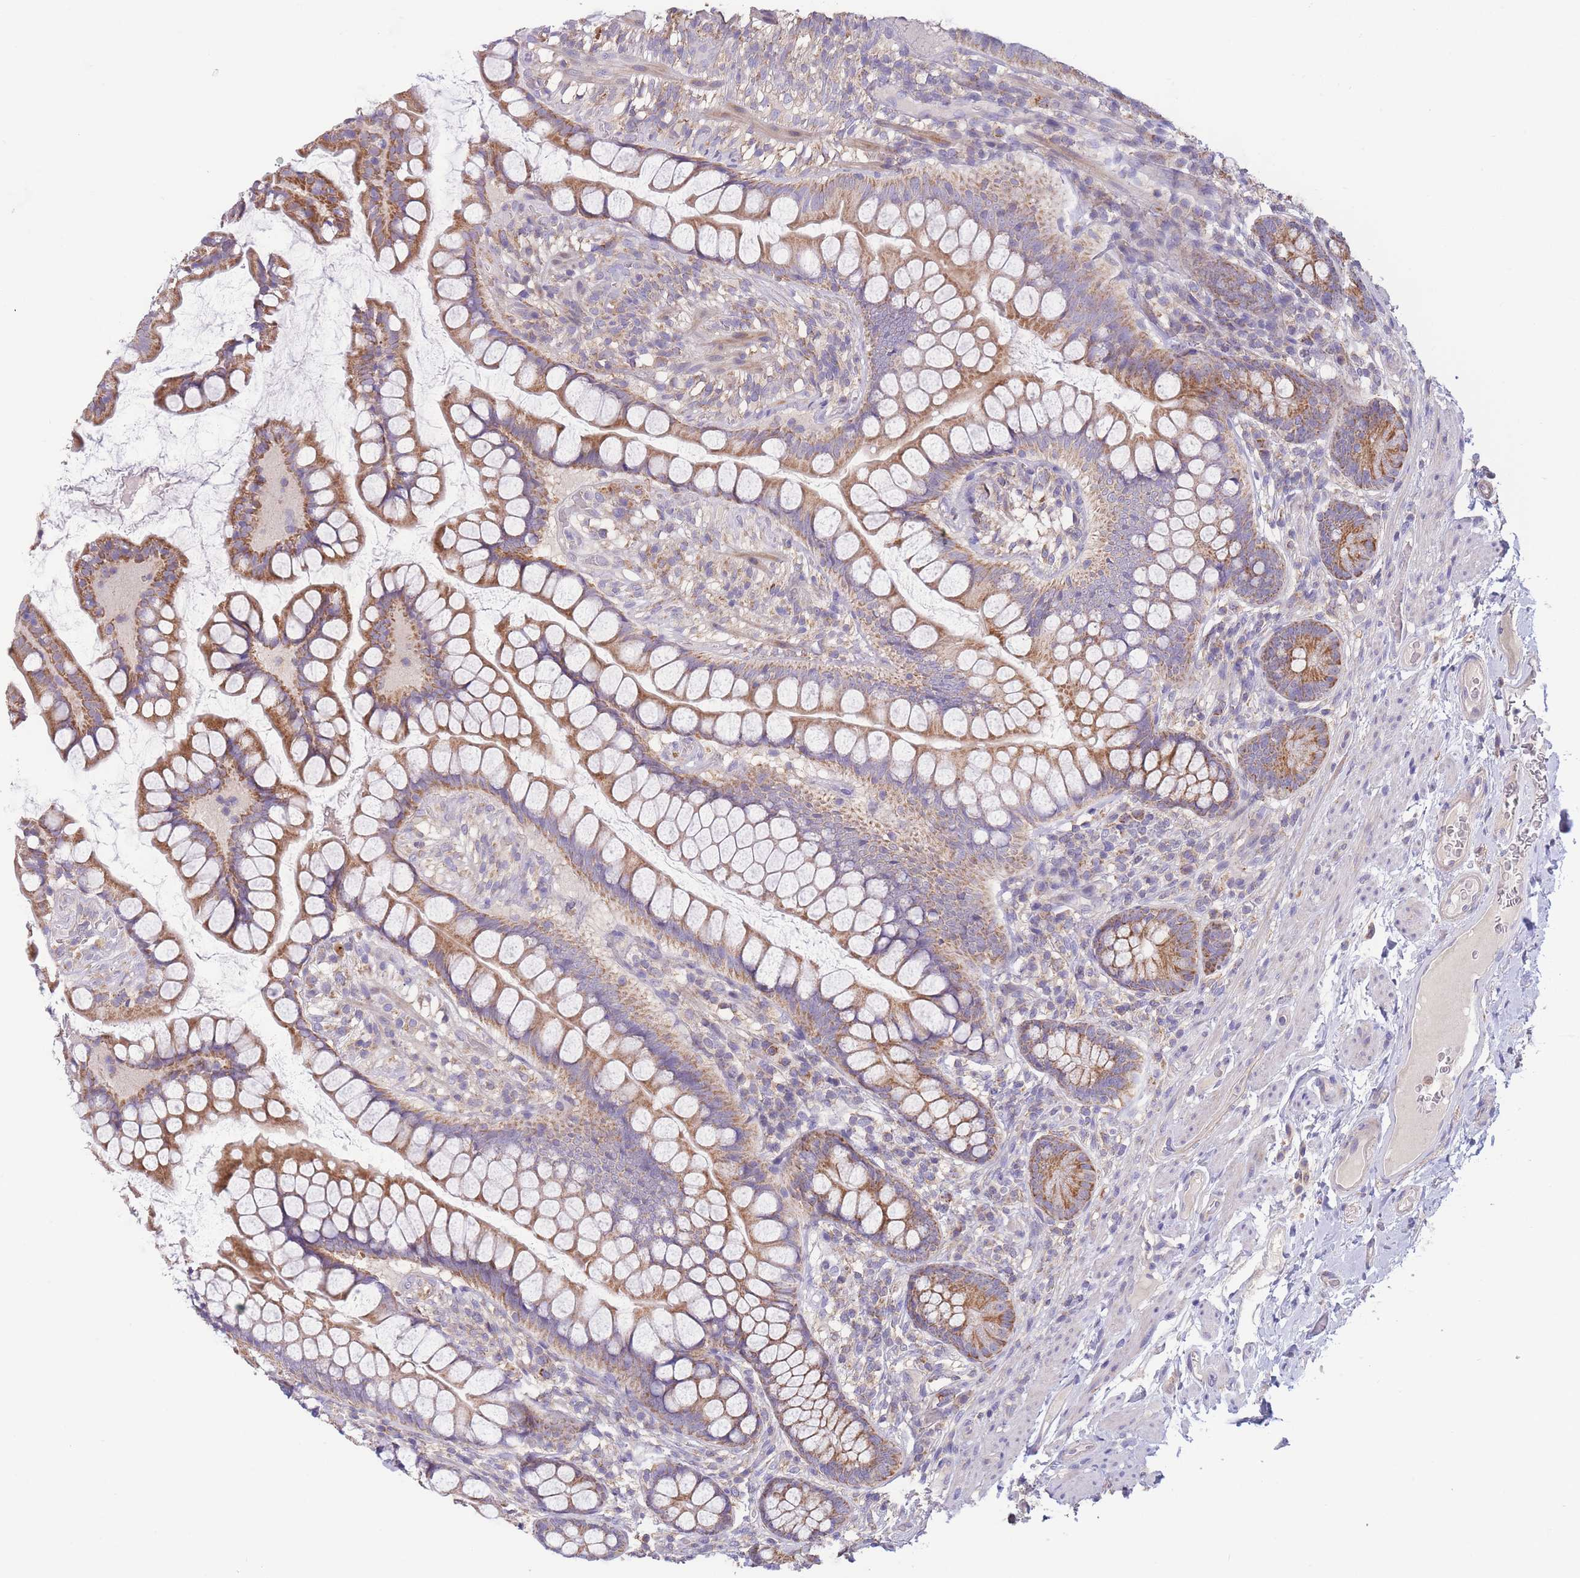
{"staining": {"intensity": "moderate", "quantity": ">75%", "location": "cytoplasmic/membranous"}, "tissue": "small intestine", "cell_type": "Glandular cells", "image_type": "normal", "snomed": [{"axis": "morphology", "description": "Normal tissue, NOS"}, {"axis": "topography", "description": "Small intestine"}], "caption": "Protein staining exhibits moderate cytoplasmic/membranous expression in approximately >75% of glandular cells in normal small intestine.", "gene": "SLC25A42", "patient": {"sex": "male", "age": 70}}